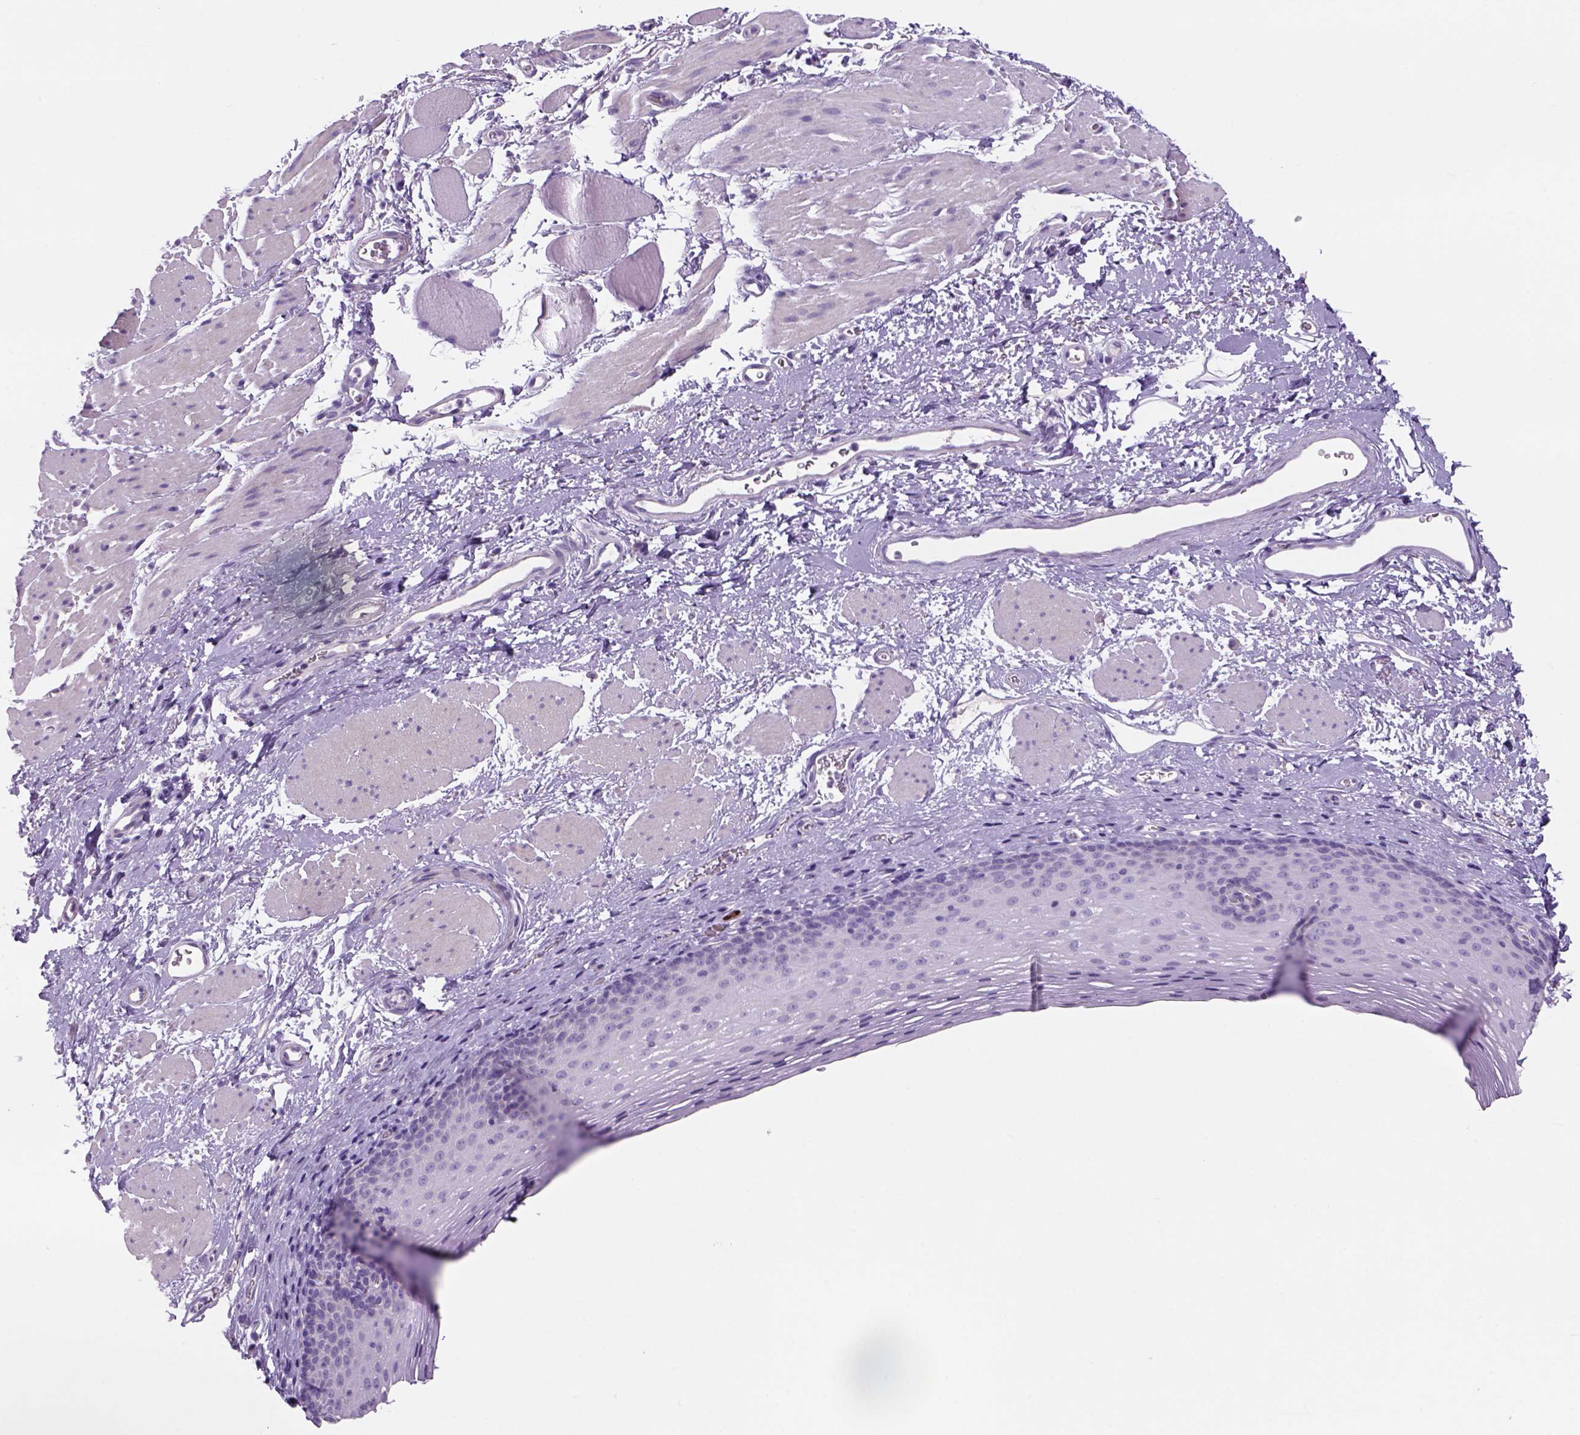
{"staining": {"intensity": "negative", "quantity": "none", "location": "none"}, "tissue": "esophagus", "cell_type": "Squamous epithelial cells", "image_type": "normal", "snomed": [{"axis": "morphology", "description": "Normal tissue, NOS"}, {"axis": "topography", "description": "Esophagus"}], "caption": "Immunohistochemistry (IHC) of unremarkable esophagus shows no staining in squamous epithelial cells. (DAB (3,3'-diaminobenzidine) immunohistochemistry (IHC), high magnification).", "gene": "TENM4", "patient": {"sex": "female", "age": 68}}